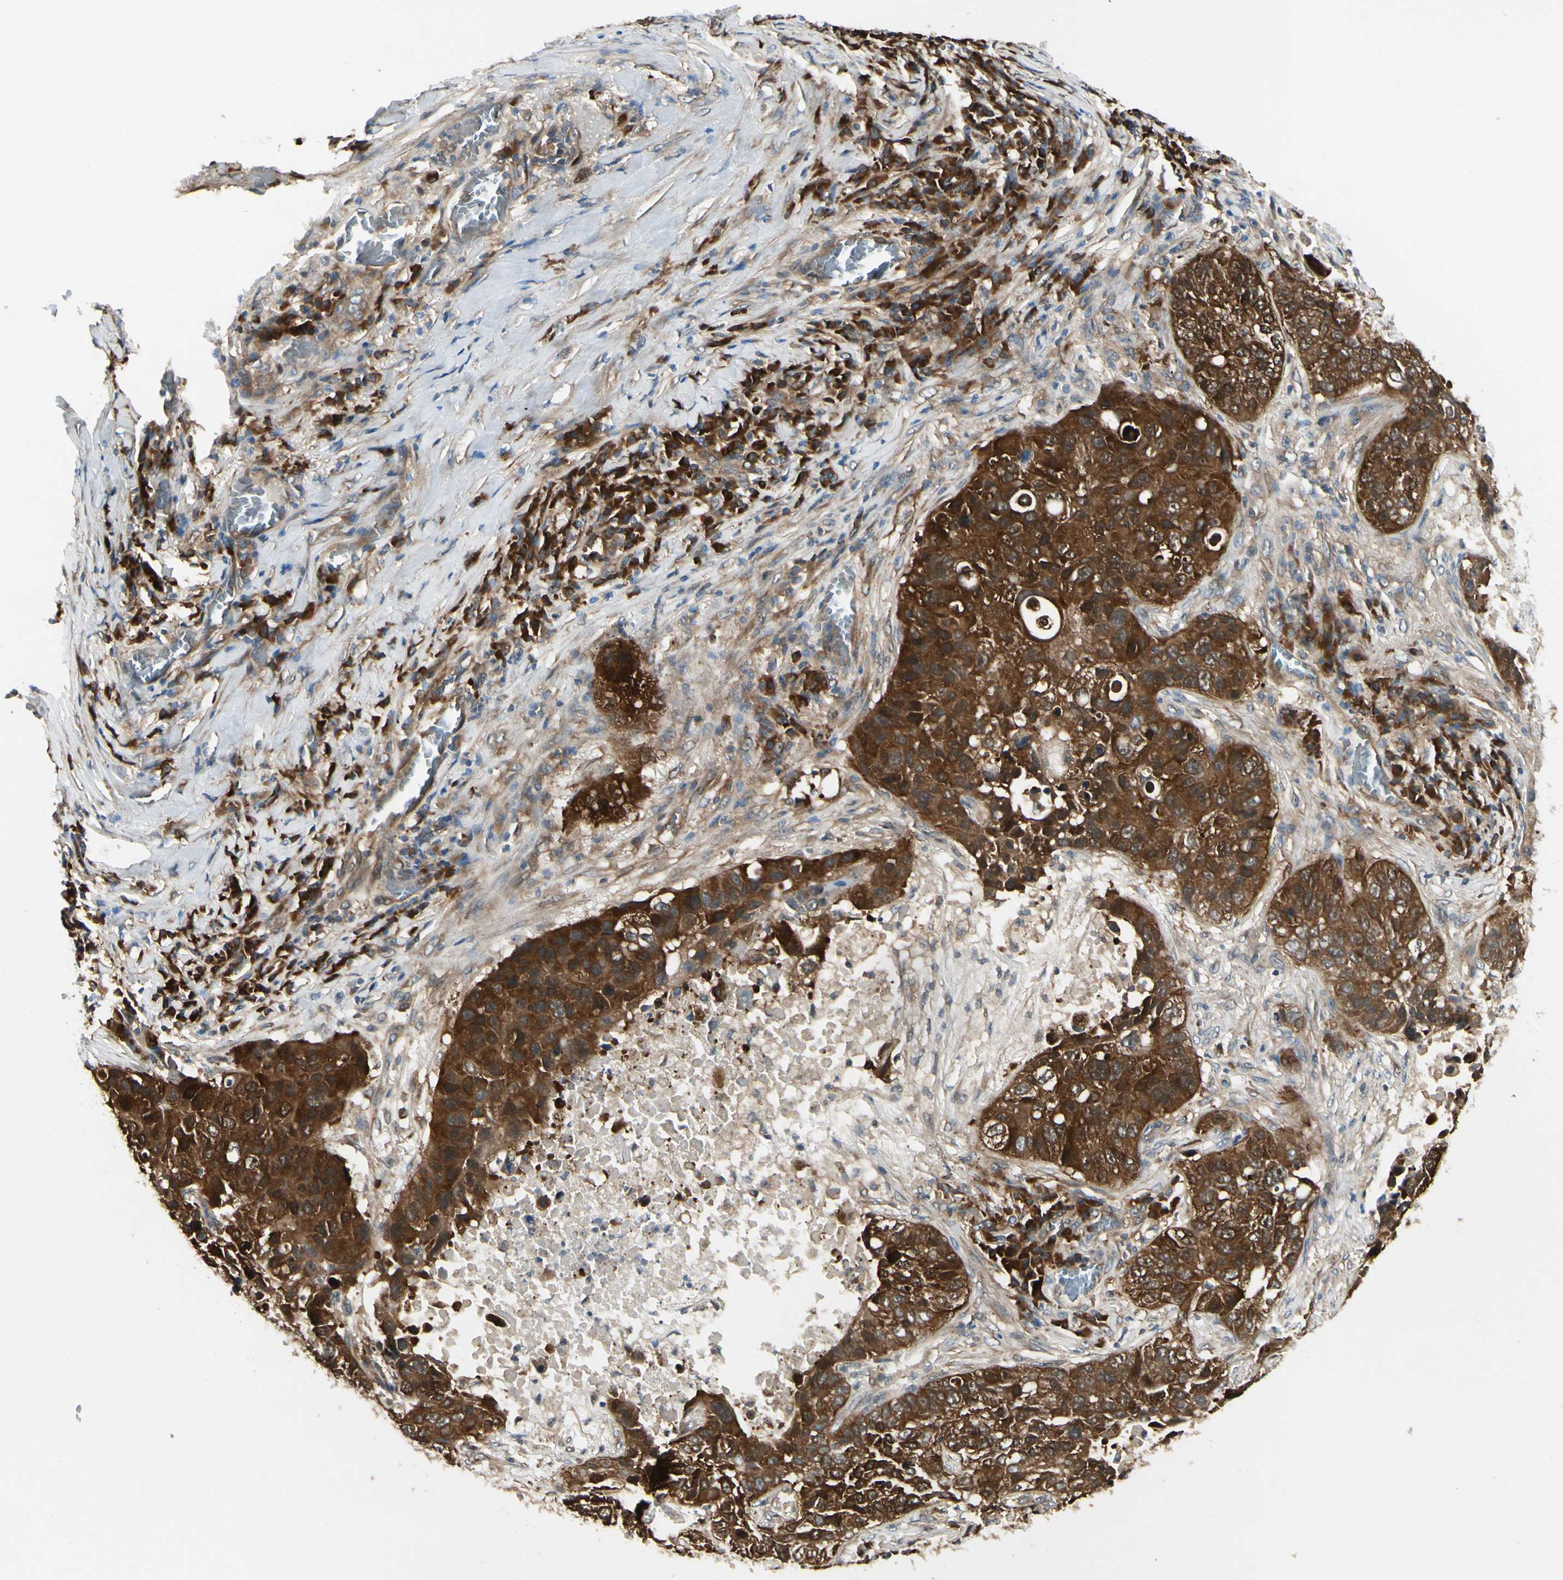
{"staining": {"intensity": "strong", "quantity": ">75%", "location": "cytoplasmic/membranous"}, "tissue": "lung cancer", "cell_type": "Tumor cells", "image_type": "cancer", "snomed": [{"axis": "morphology", "description": "Squamous cell carcinoma, NOS"}, {"axis": "topography", "description": "Lung"}], "caption": "There is high levels of strong cytoplasmic/membranous staining in tumor cells of lung cancer (squamous cell carcinoma), as demonstrated by immunohistochemical staining (brown color).", "gene": "NME1-NME2", "patient": {"sex": "male", "age": 57}}